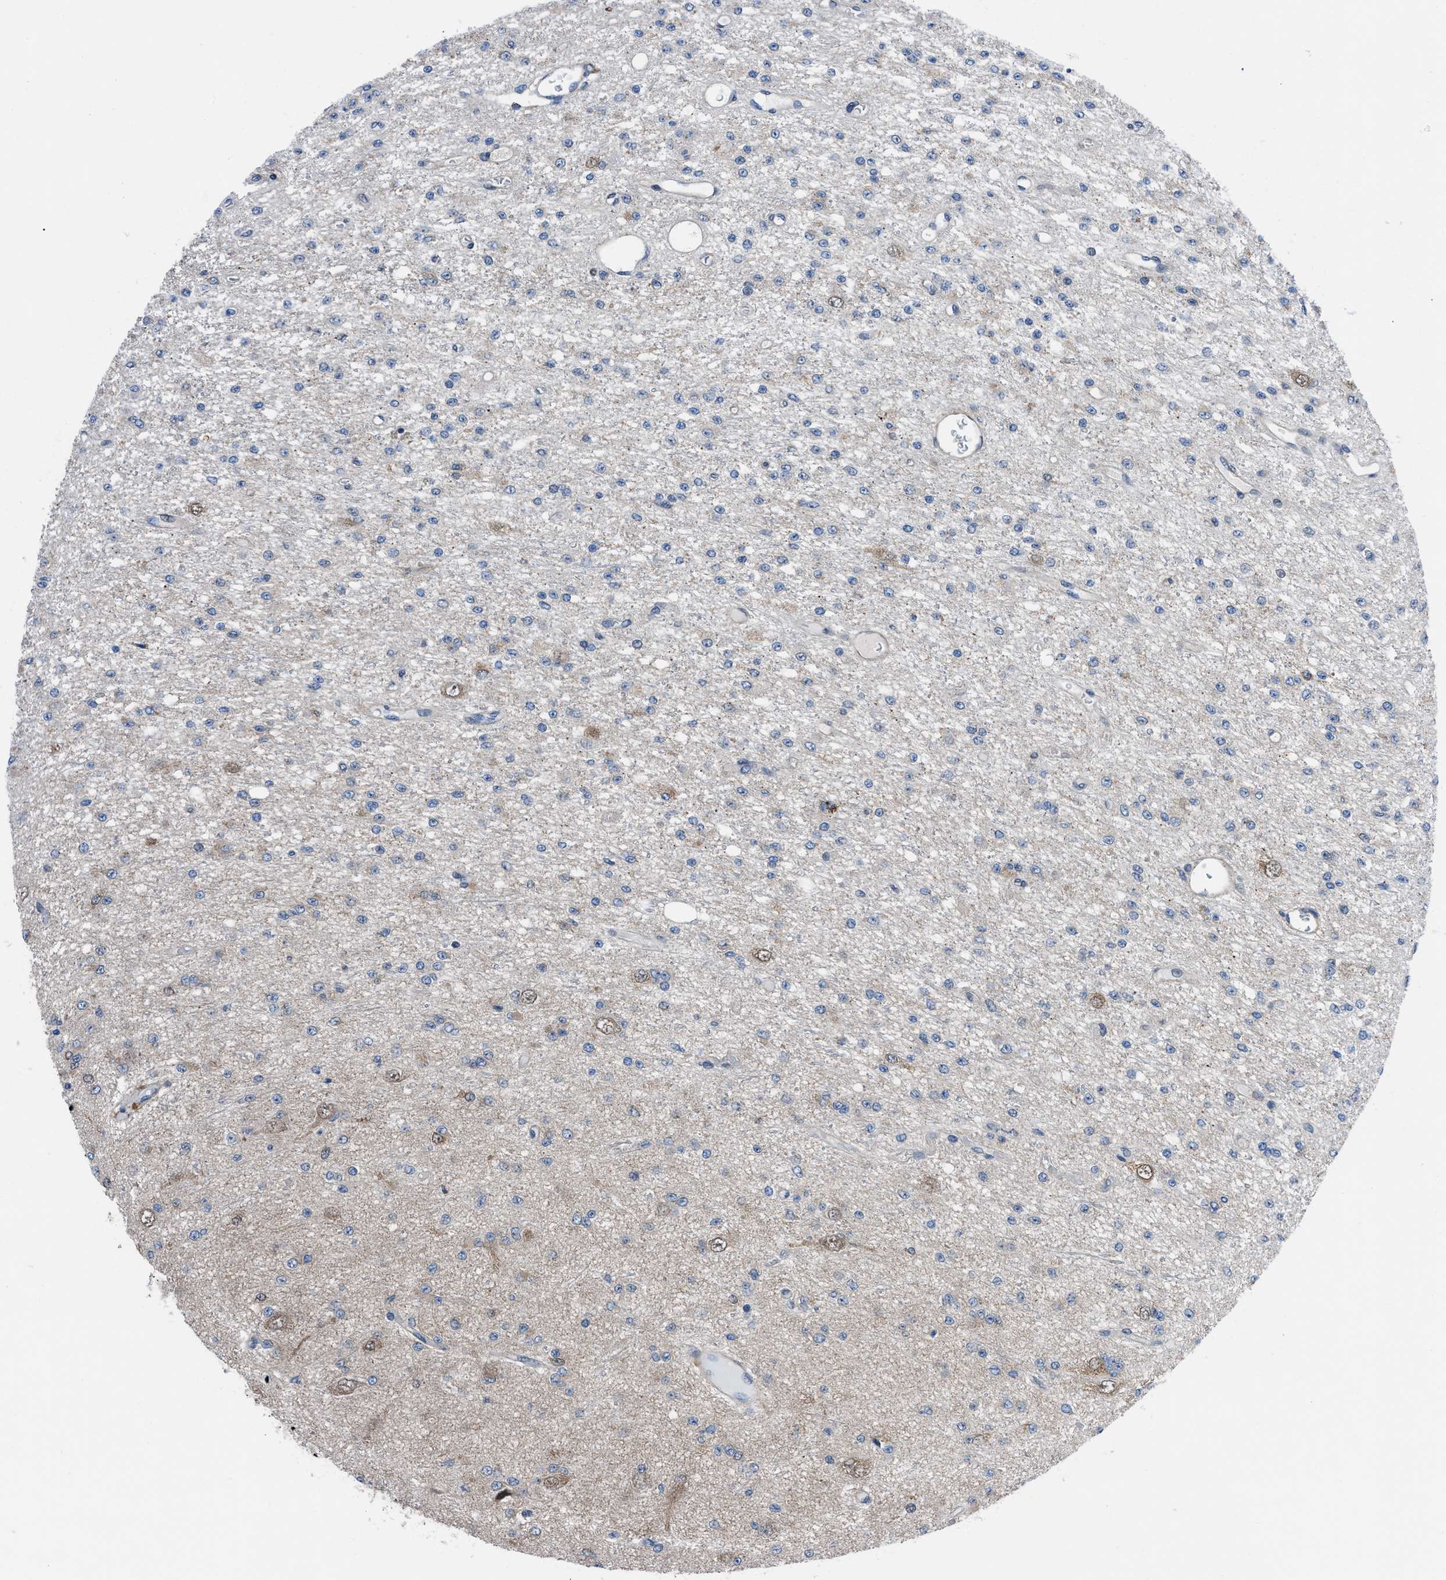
{"staining": {"intensity": "weak", "quantity": "25%-75%", "location": "cytoplasmic/membranous"}, "tissue": "glioma", "cell_type": "Tumor cells", "image_type": "cancer", "snomed": [{"axis": "morphology", "description": "Glioma, malignant, Low grade"}, {"axis": "topography", "description": "Brain"}], "caption": "A photomicrograph of human glioma stained for a protein reveals weak cytoplasmic/membranous brown staining in tumor cells.", "gene": "TMEM45B", "patient": {"sex": "male", "age": 38}}